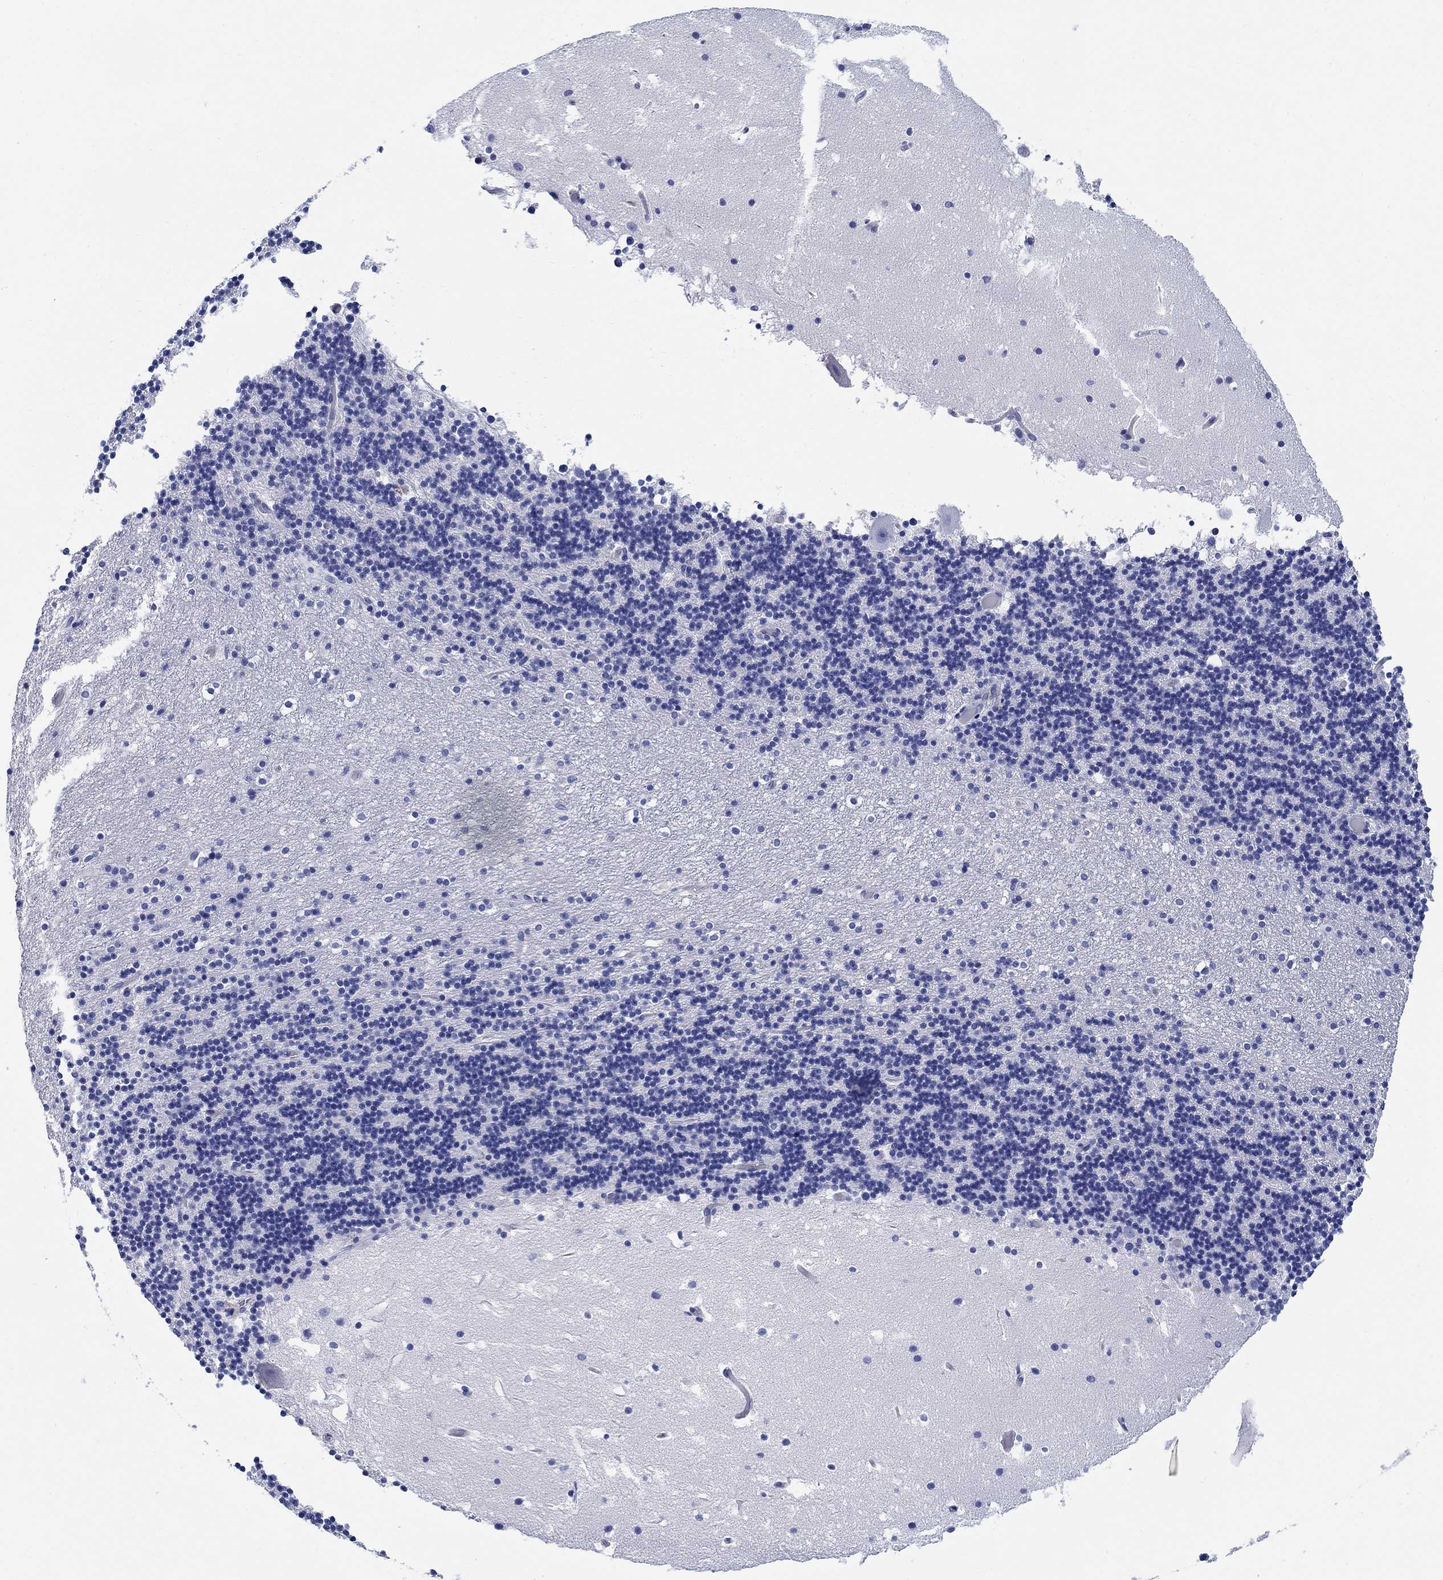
{"staining": {"intensity": "negative", "quantity": "none", "location": "none"}, "tissue": "cerebellum", "cell_type": "Cells in granular layer", "image_type": "normal", "snomed": [{"axis": "morphology", "description": "Normal tissue, NOS"}, {"axis": "topography", "description": "Cerebellum"}], "caption": "A histopathology image of cerebellum stained for a protein displays no brown staining in cells in granular layer.", "gene": "RD3L", "patient": {"sex": "male", "age": 37}}